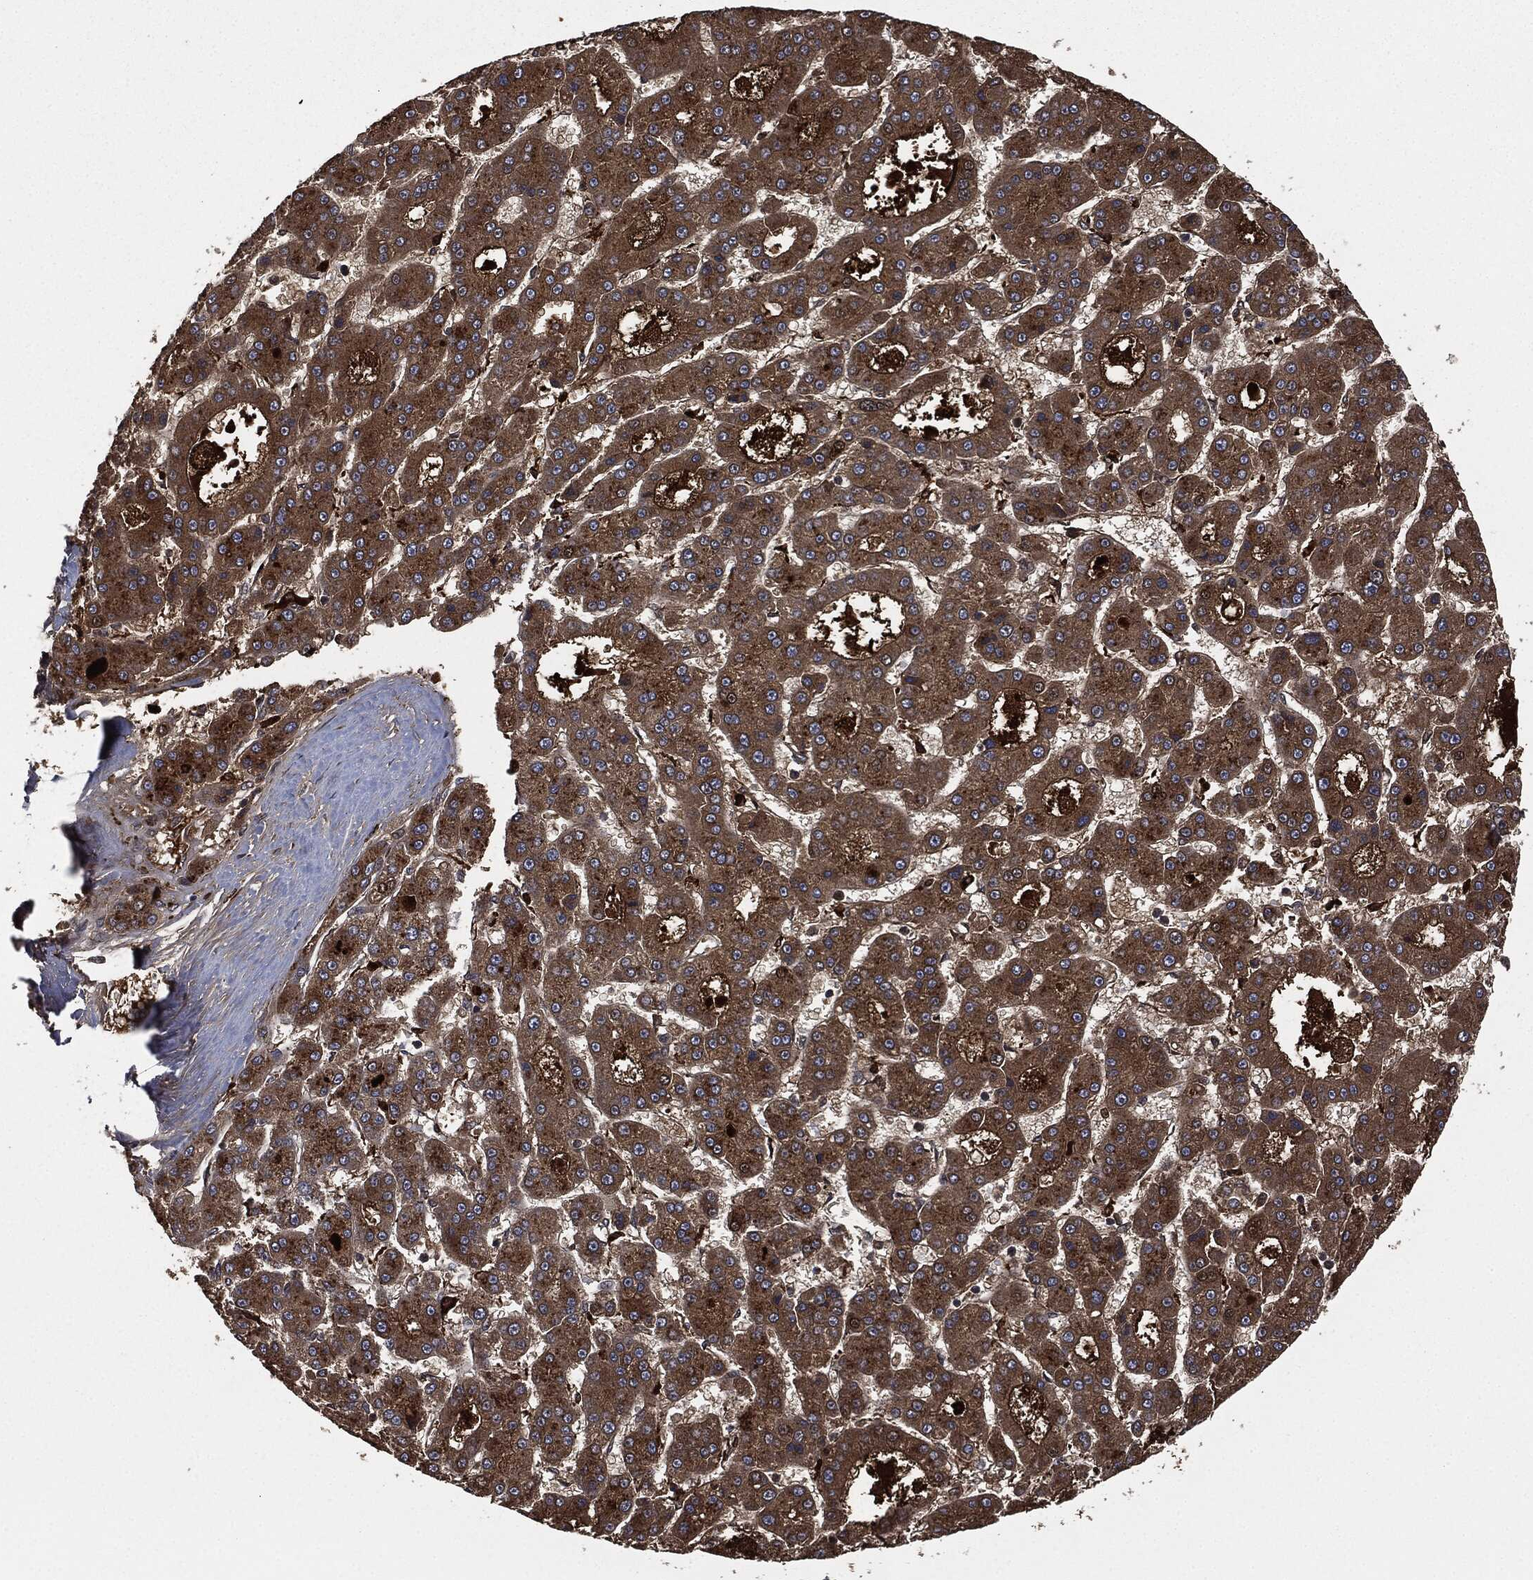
{"staining": {"intensity": "moderate", "quantity": ">75%", "location": "cytoplasmic/membranous"}, "tissue": "liver cancer", "cell_type": "Tumor cells", "image_type": "cancer", "snomed": [{"axis": "morphology", "description": "Carcinoma, Hepatocellular, NOS"}, {"axis": "topography", "description": "Liver"}], "caption": "A medium amount of moderate cytoplasmic/membranous expression is identified in about >75% of tumor cells in liver cancer (hepatocellular carcinoma) tissue.", "gene": "CRABP2", "patient": {"sex": "male", "age": 70}}